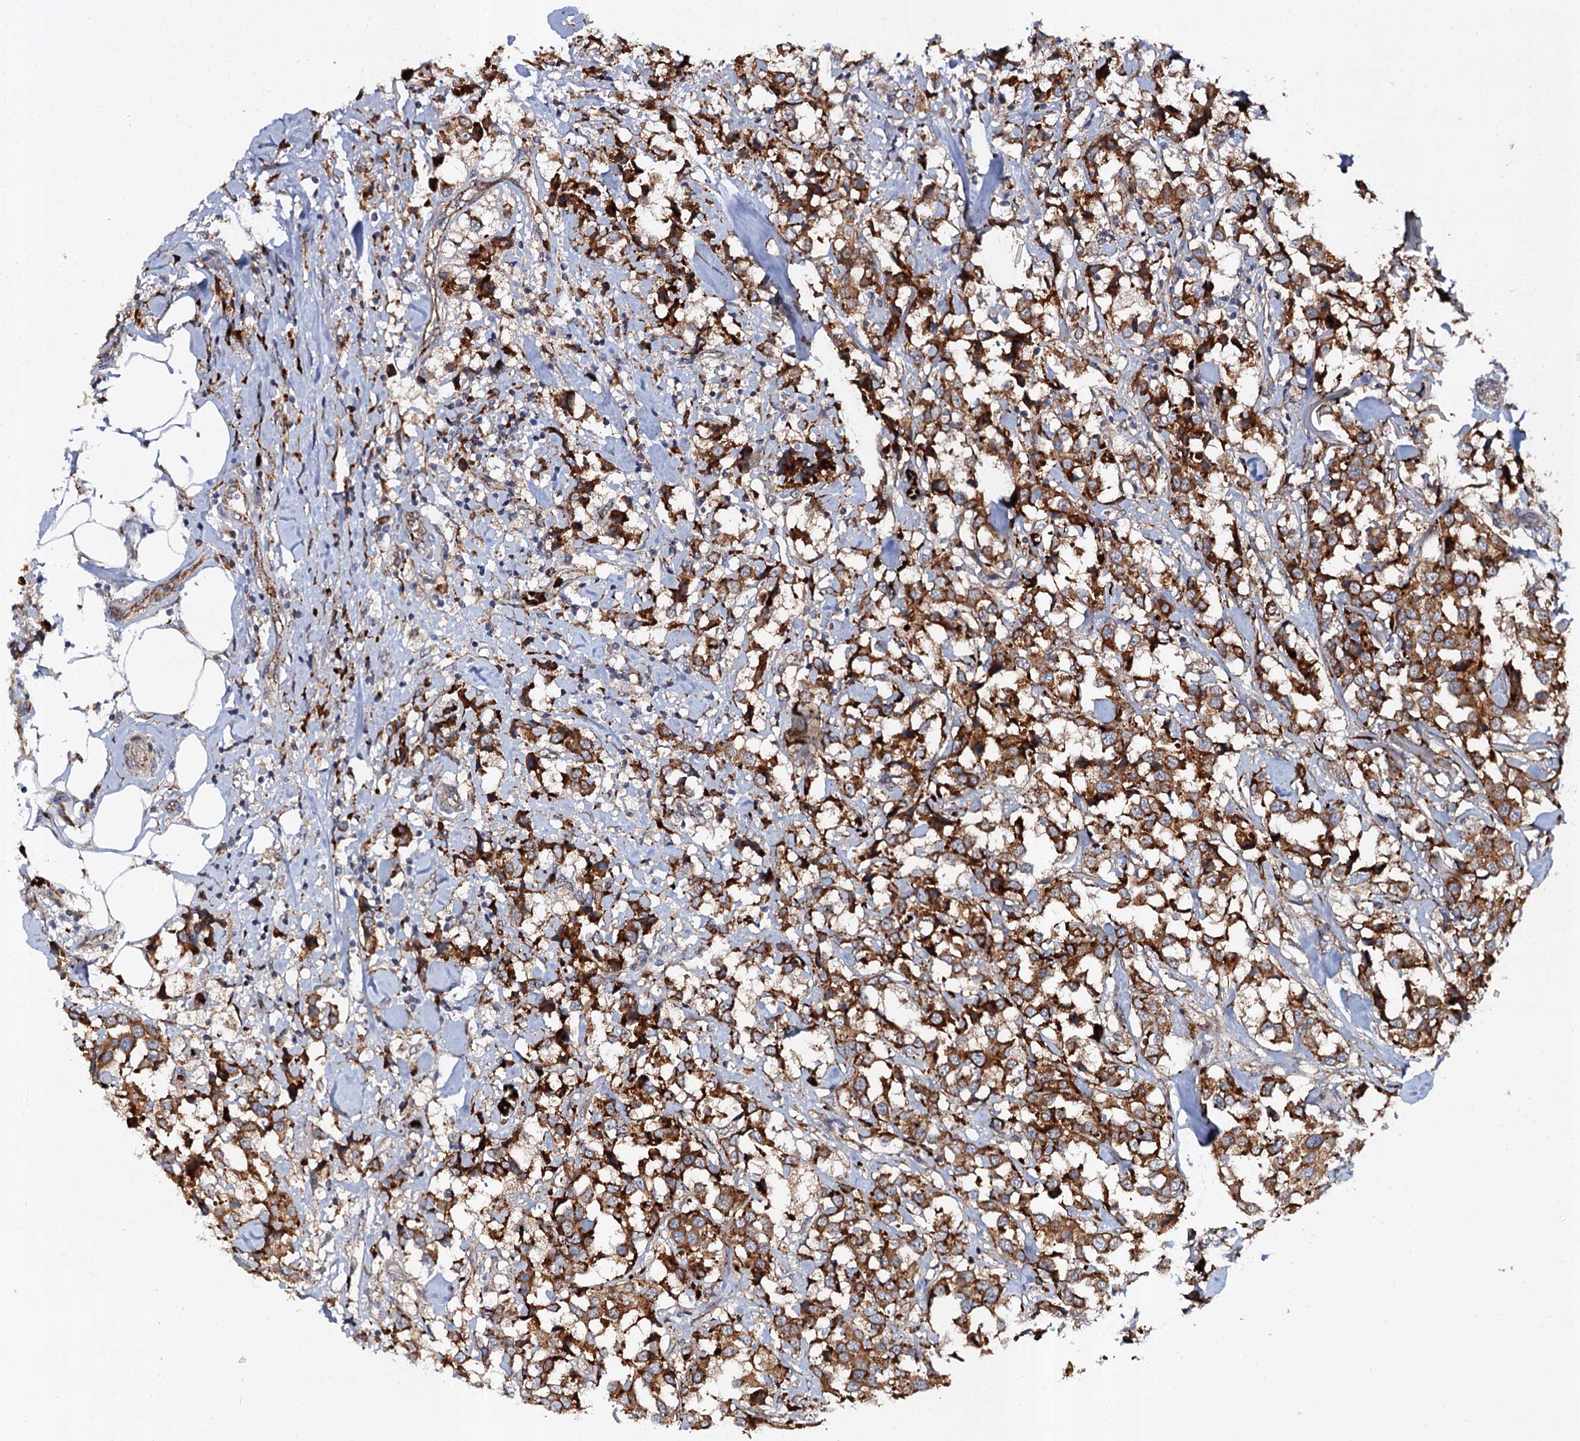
{"staining": {"intensity": "strong", "quantity": ">75%", "location": "cytoplasmic/membranous"}, "tissue": "breast cancer", "cell_type": "Tumor cells", "image_type": "cancer", "snomed": [{"axis": "morphology", "description": "Duct carcinoma"}, {"axis": "topography", "description": "Breast"}], "caption": "IHC (DAB) staining of human breast intraductal carcinoma exhibits strong cytoplasmic/membranous protein expression in about >75% of tumor cells.", "gene": "GBA1", "patient": {"sex": "female", "age": 80}}